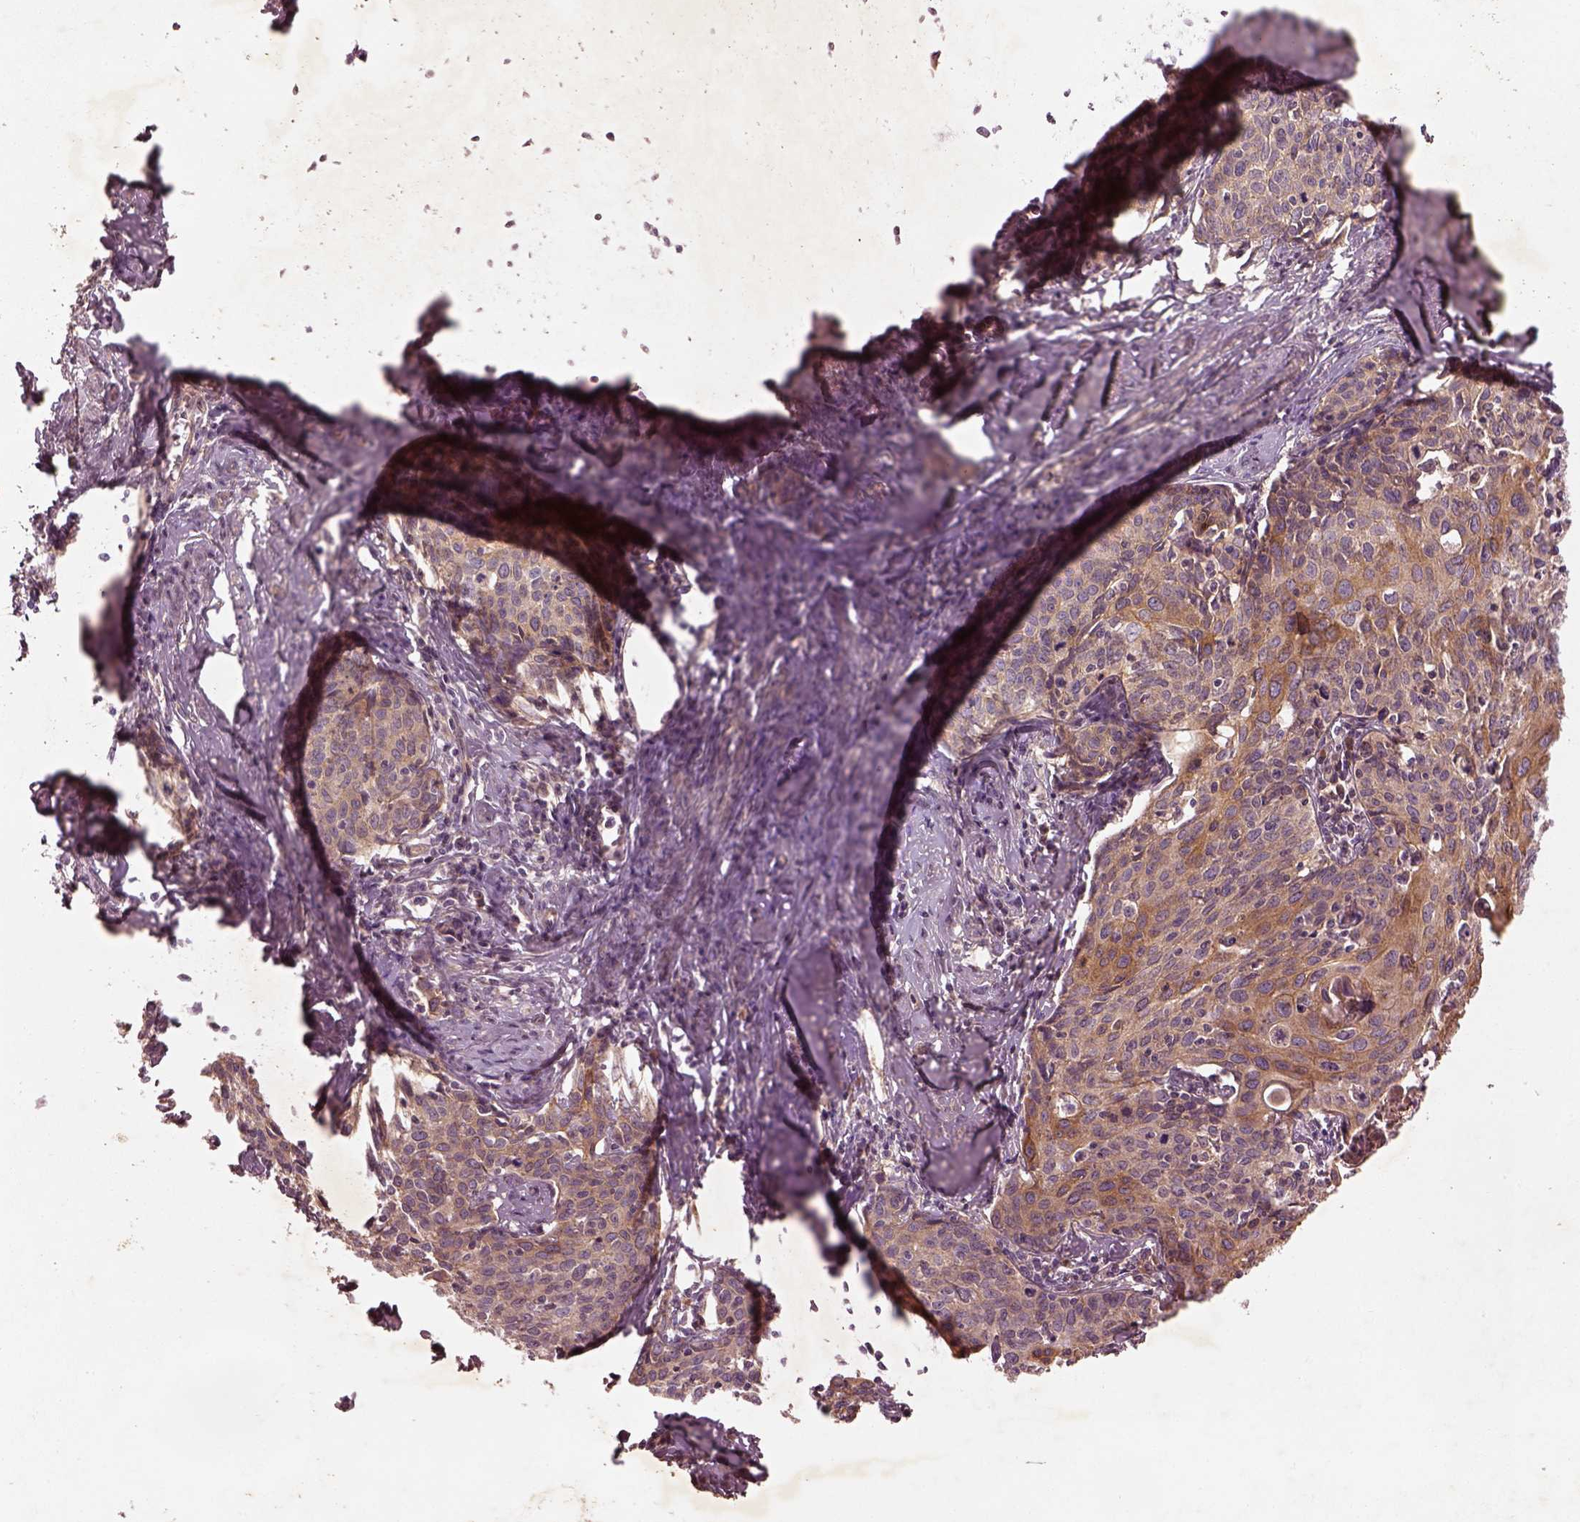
{"staining": {"intensity": "moderate", "quantity": ">75%", "location": "cytoplasmic/membranous"}, "tissue": "cervical cancer", "cell_type": "Tumor cells", "image_type": "cancer", "snomed": [{"axis": "morphology", "description": "Squamous cell carcinoma, NOS"}, {"axis": "topography", "description": "Cervix"}], "caption": "Immunohistochemical staining of human cervical squamous cell carcinoma reveals medium levels of moderate cytoplasmic/membranous protein positivity in about >75% of tumor cells. (DAB (3,3'-diaminobenzidine) IHC, brown staining for protein, blue staining for nuclei).", "gene": "FAM234A", "patient": {"sex": "female", "age": 62}}